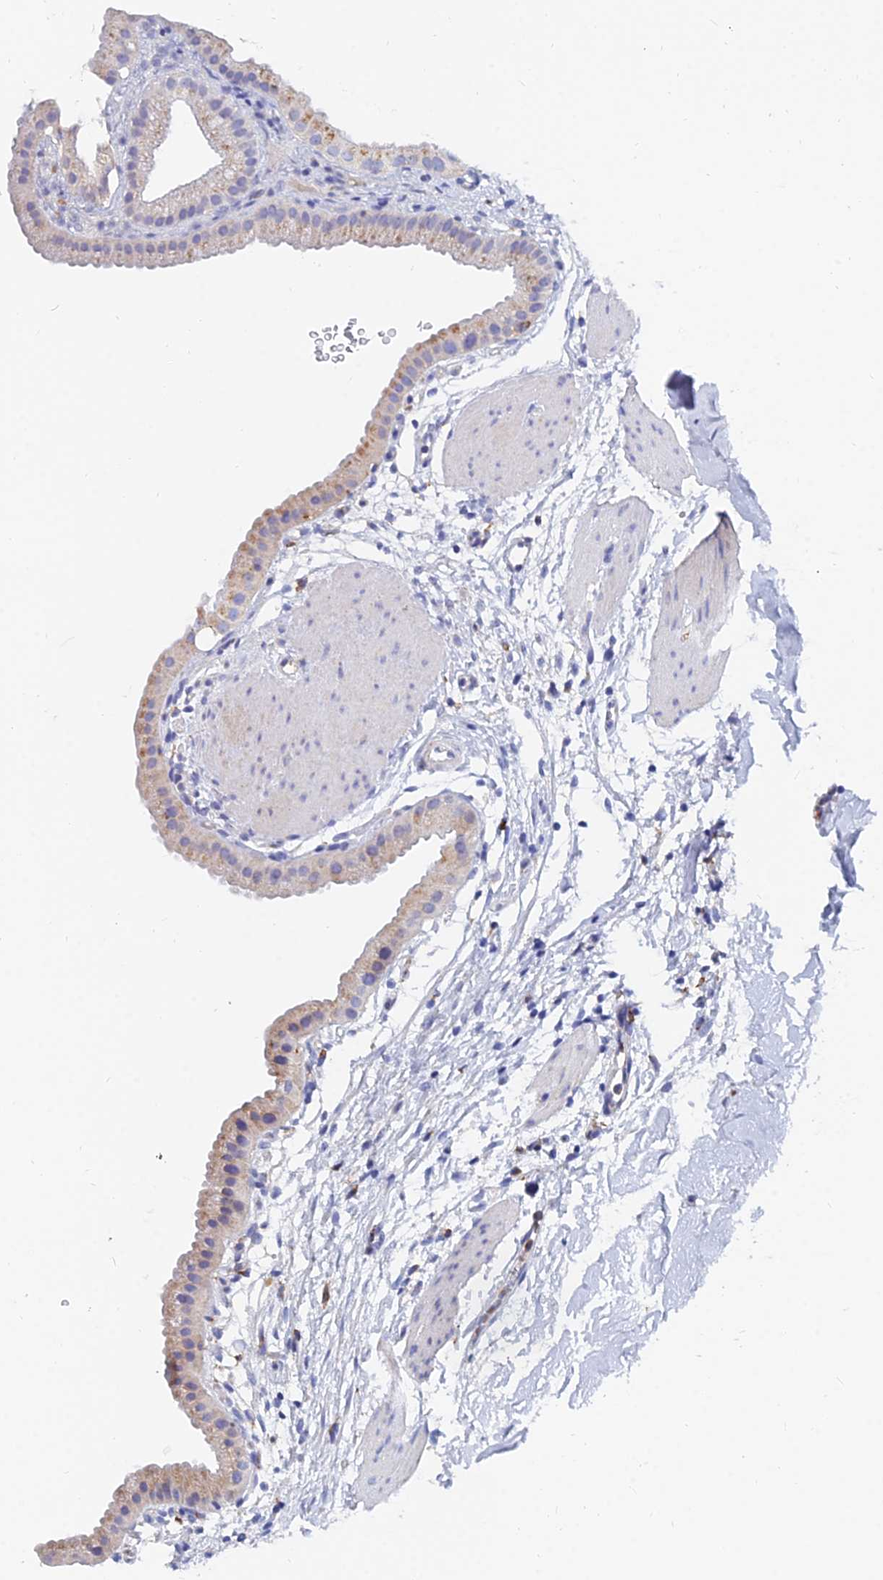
{"staining": {"intensity": "moderate", "quantity": "25%-75%", "location": "cytoplasmic/membranous"}, "tissue": "gallbladder", "cell_type": "Glandular cells", "image_type": "normal", "snomed": [{"axis": "morphology", "description": "Normal tissue, NOS"}, {"axis": "topography", "description": "Gallbladder"}], "caption": "Immunohistochemistry (IHC) micrograph of normal gallbladder stained for a protein (brown), which reveals medium levels of moderate cytoplasmic/membranous staining in about 25%-75% of glandular cells.", "gene": "SPNS1", "patient": {"sex": "female", "age": 64}}